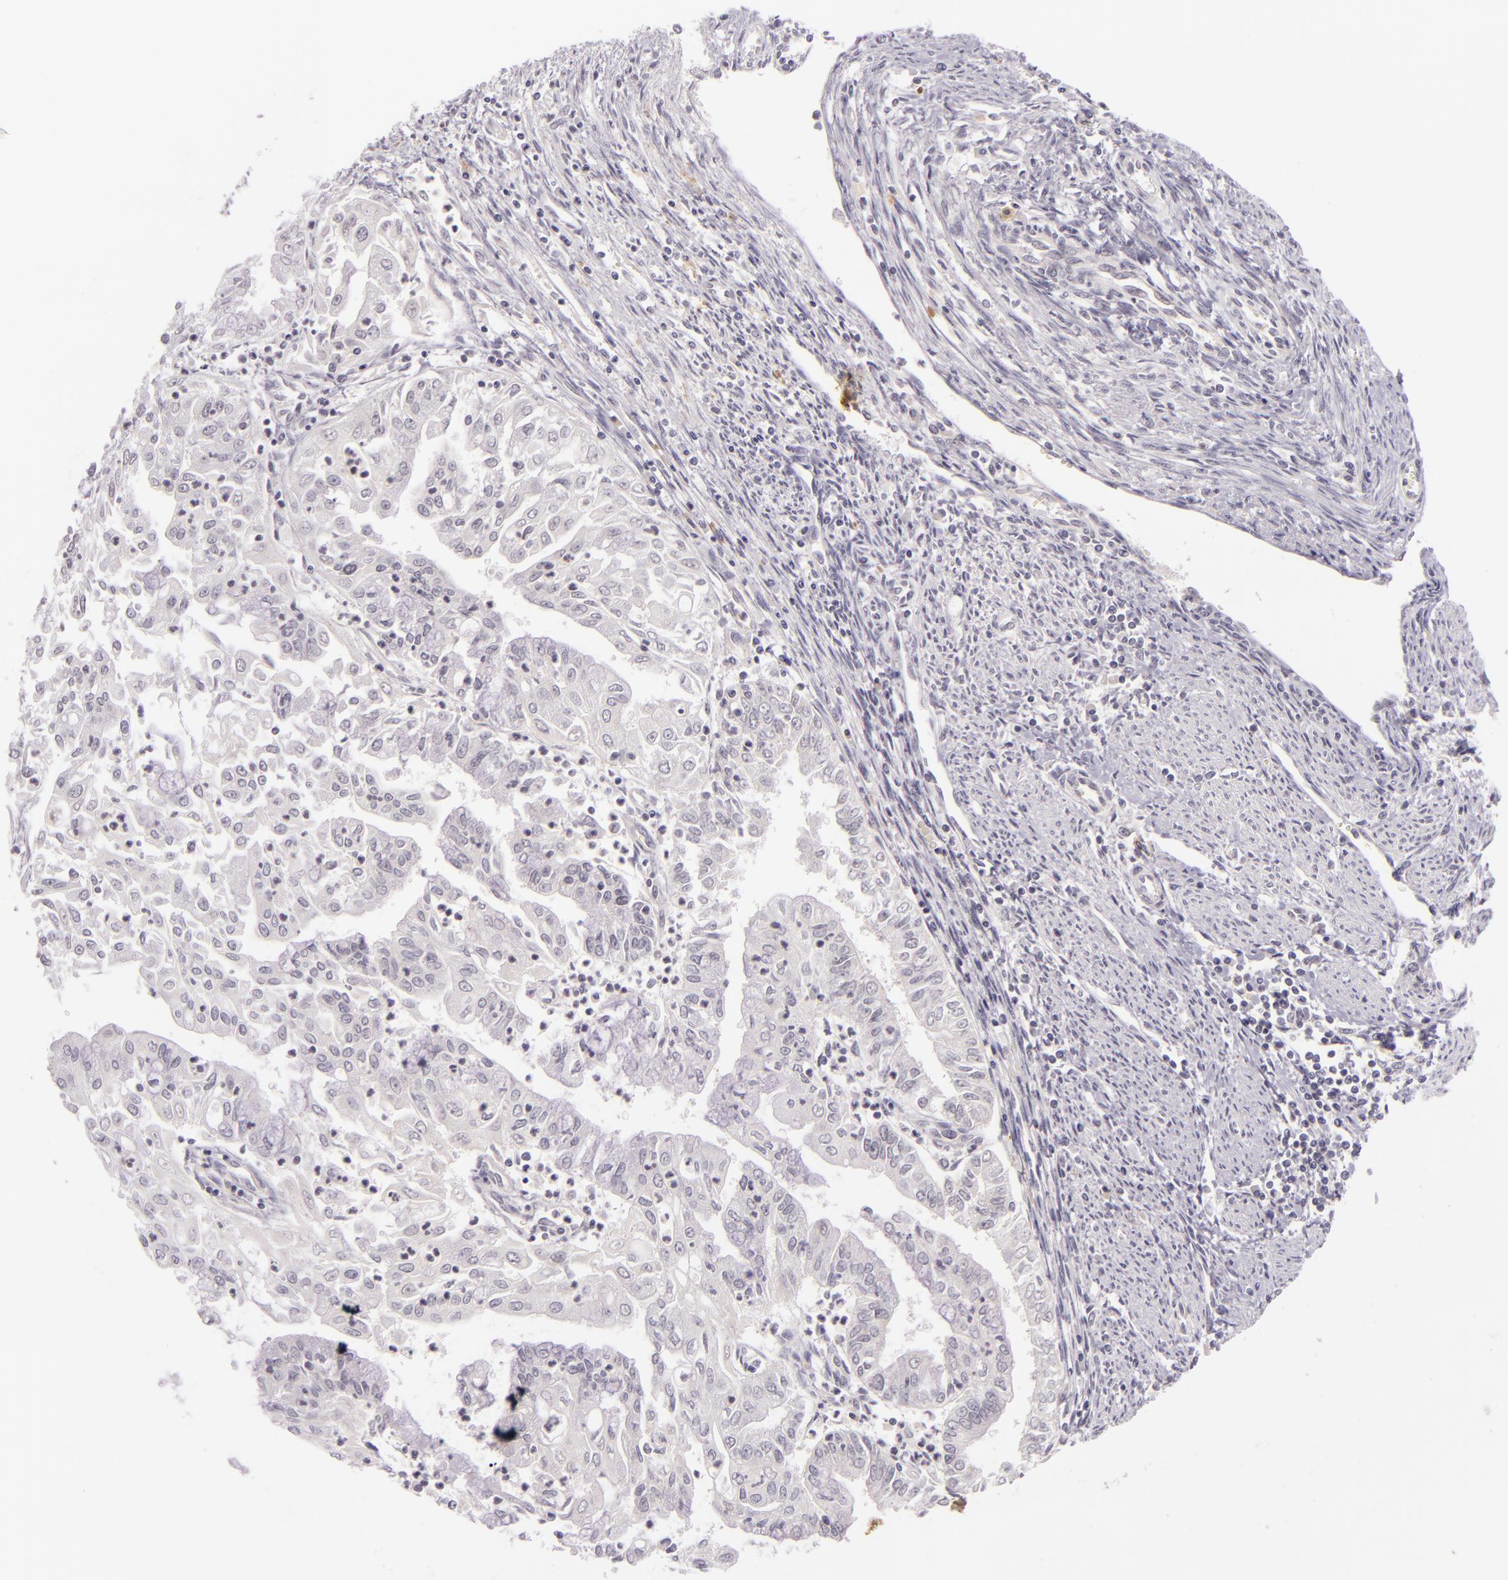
{"staining": {"intensity": "negative", "quantity": "none", "location": "none"}, "tissue": "endometrial cancer", "cell_type": "Tumor cells", "image_type": "cancer", "snomed": [{"axis": "morphology", "description": "Adenocarcinoma, NOS"}, {"axis": "topography", "description": "Endometrium"}], "caption": "A micrograph of human endometrial adenocarcinoma is negative for staining in tumor cells. (Stains: DAB immunohistochemistry (IHC) with hematoxylin counter stain, Microscopy: brightfield microscopy at high magnification).", "gene": "CASP8", "patient": {"sex": "female", "age": 75}}